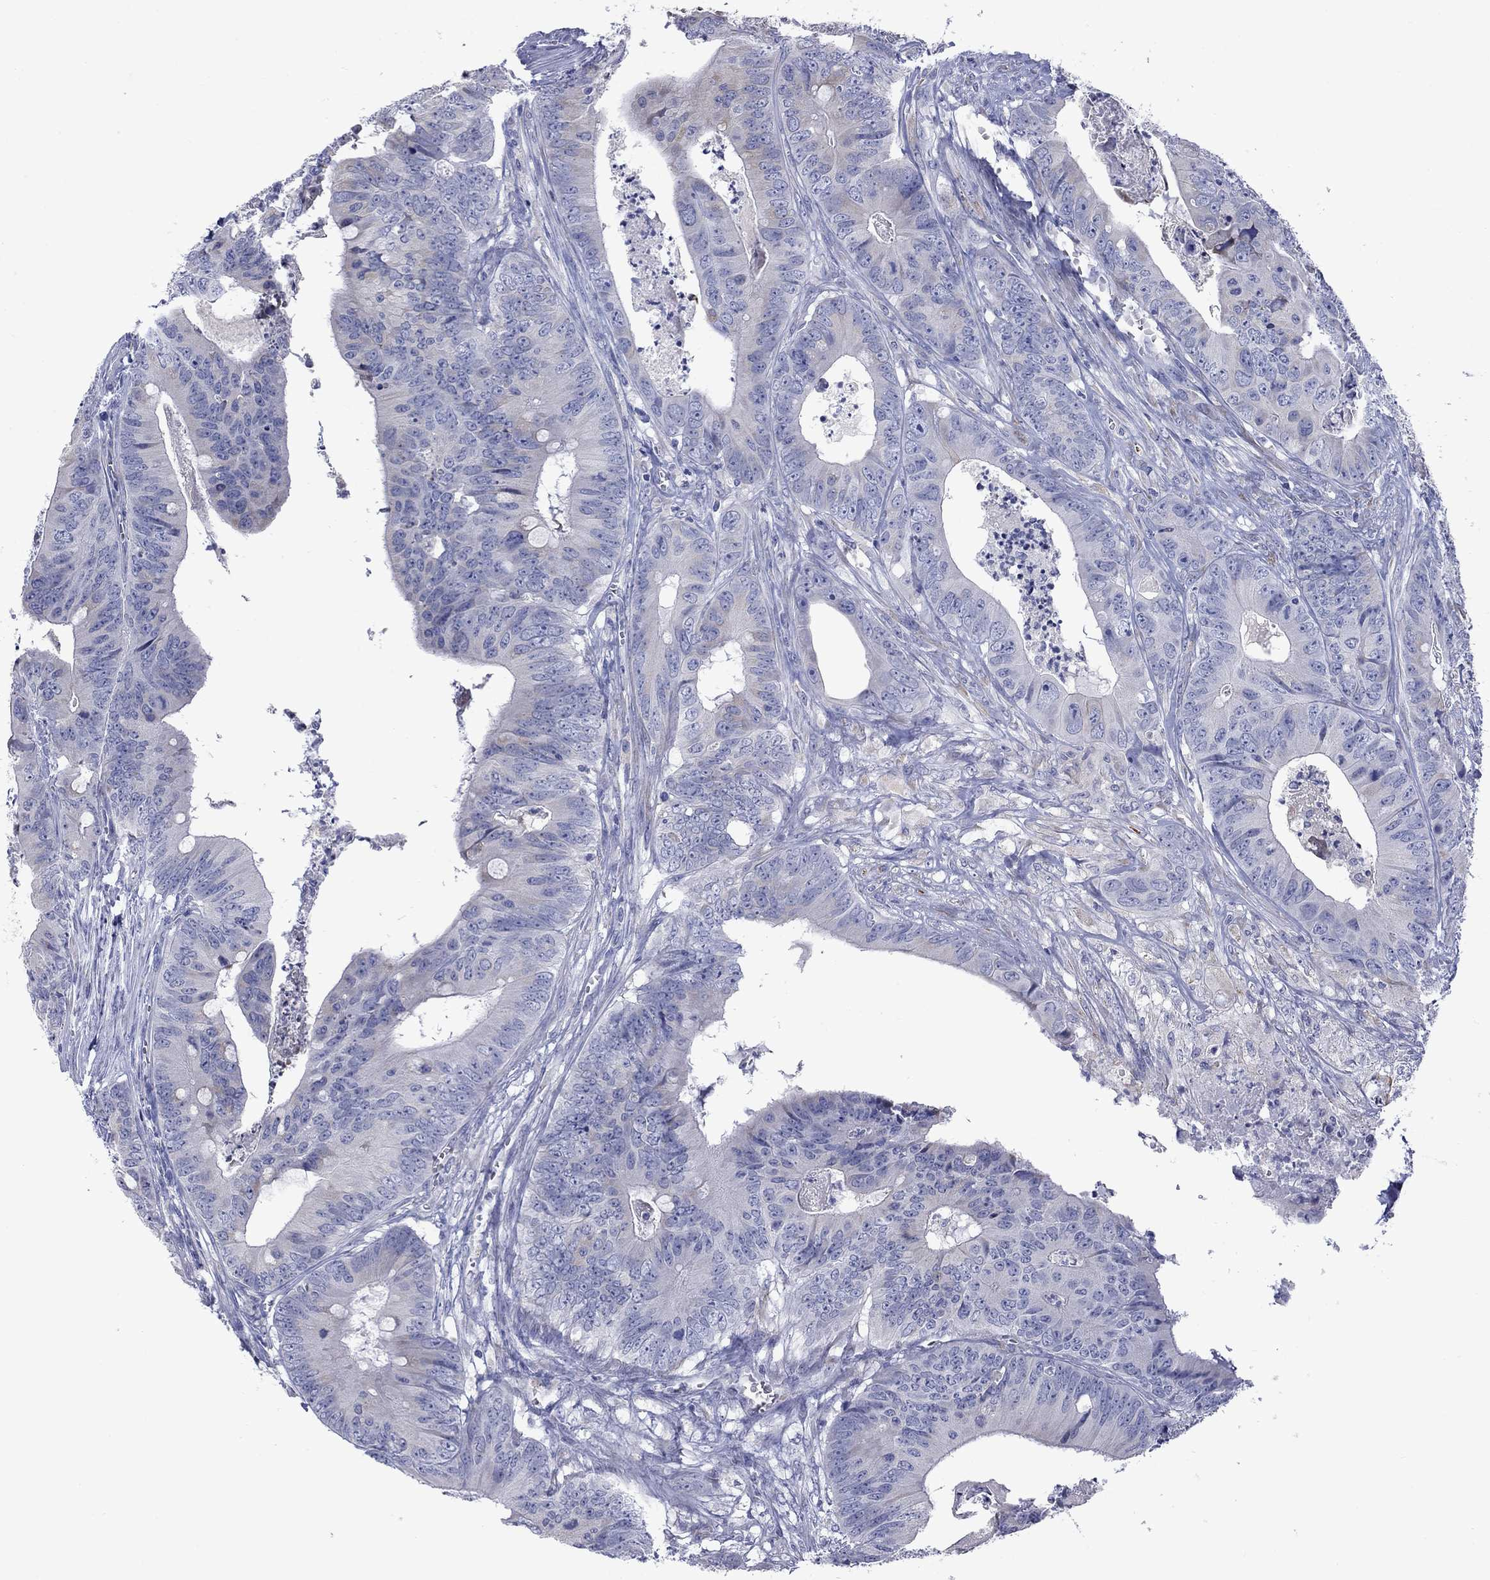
{"staining": {"intensity": "negative", "quantity": "none", "location": "none"}, "tissue": "colorectal cancer", "cell_type": "Tumor cells", "image_type": "cancer", "snomed": [{"axis": "morphology", "description": "Adenocarcinoma, NOS"}, {"axis": "topography", "description": "Colon"}], "caption": "IHC of human colorectal cancer (adenocarcinoma) reveals no expression in tumor cells.", "gene": "TMPRSS11A", "patient": {"sex": "male", "age": 84}}